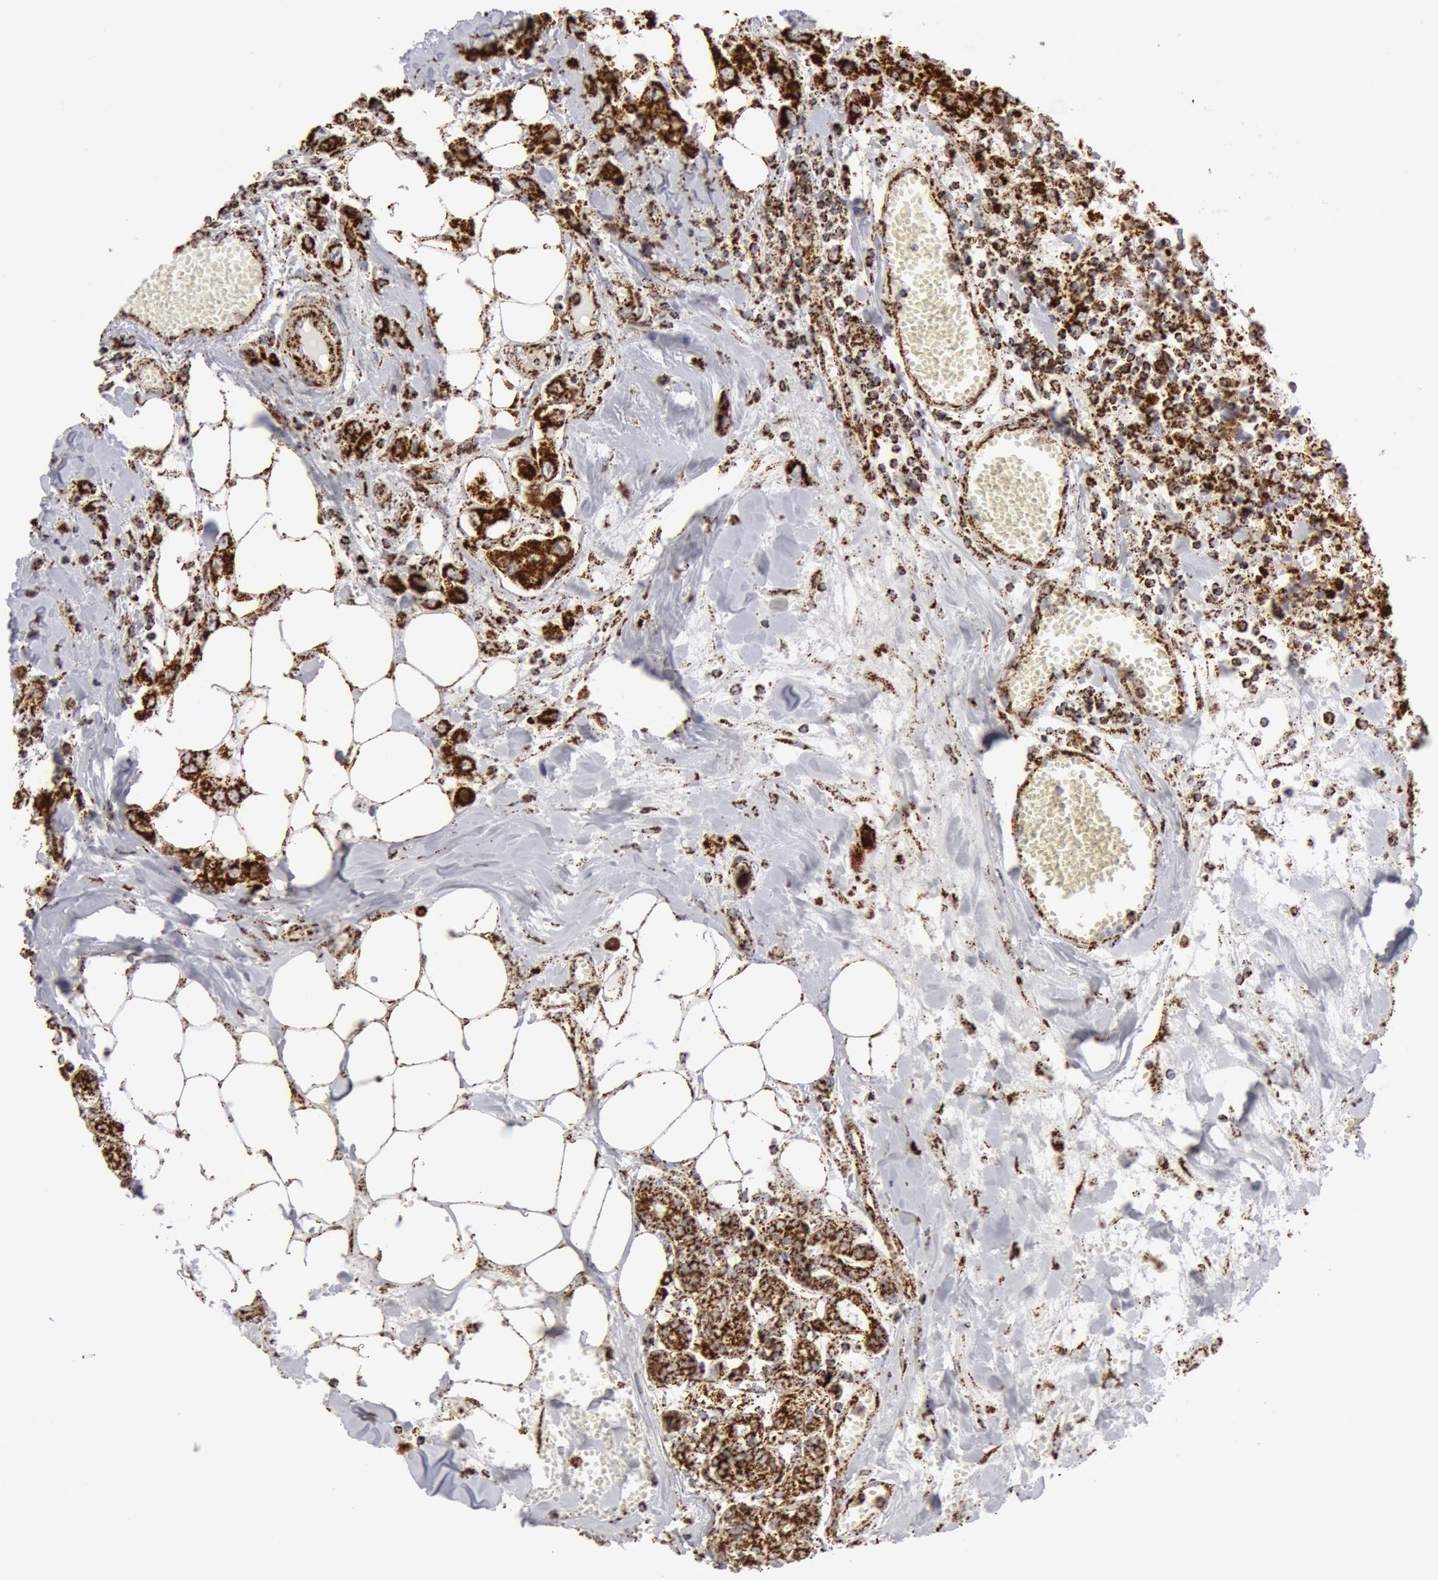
{"staining": {"intensity": "strong", "quantity": ">75%", "location": "cytoplasmic/membranous"}, "tissue": "breast cancer", "cell_type": "Tumor cells", "image_type": "cancer", "snomed": [{"axis": "morphology", "description": "Duct carcinoma"}, {"axis": "topography", "description": "Breast"}], "caption": "A brown stain highlights strong cytoplasmic/membranous expression of a protein in breast cancer tumor cells.", "gene": "ATP5F1B", "patient": {"sex": "female", "age": 58}}